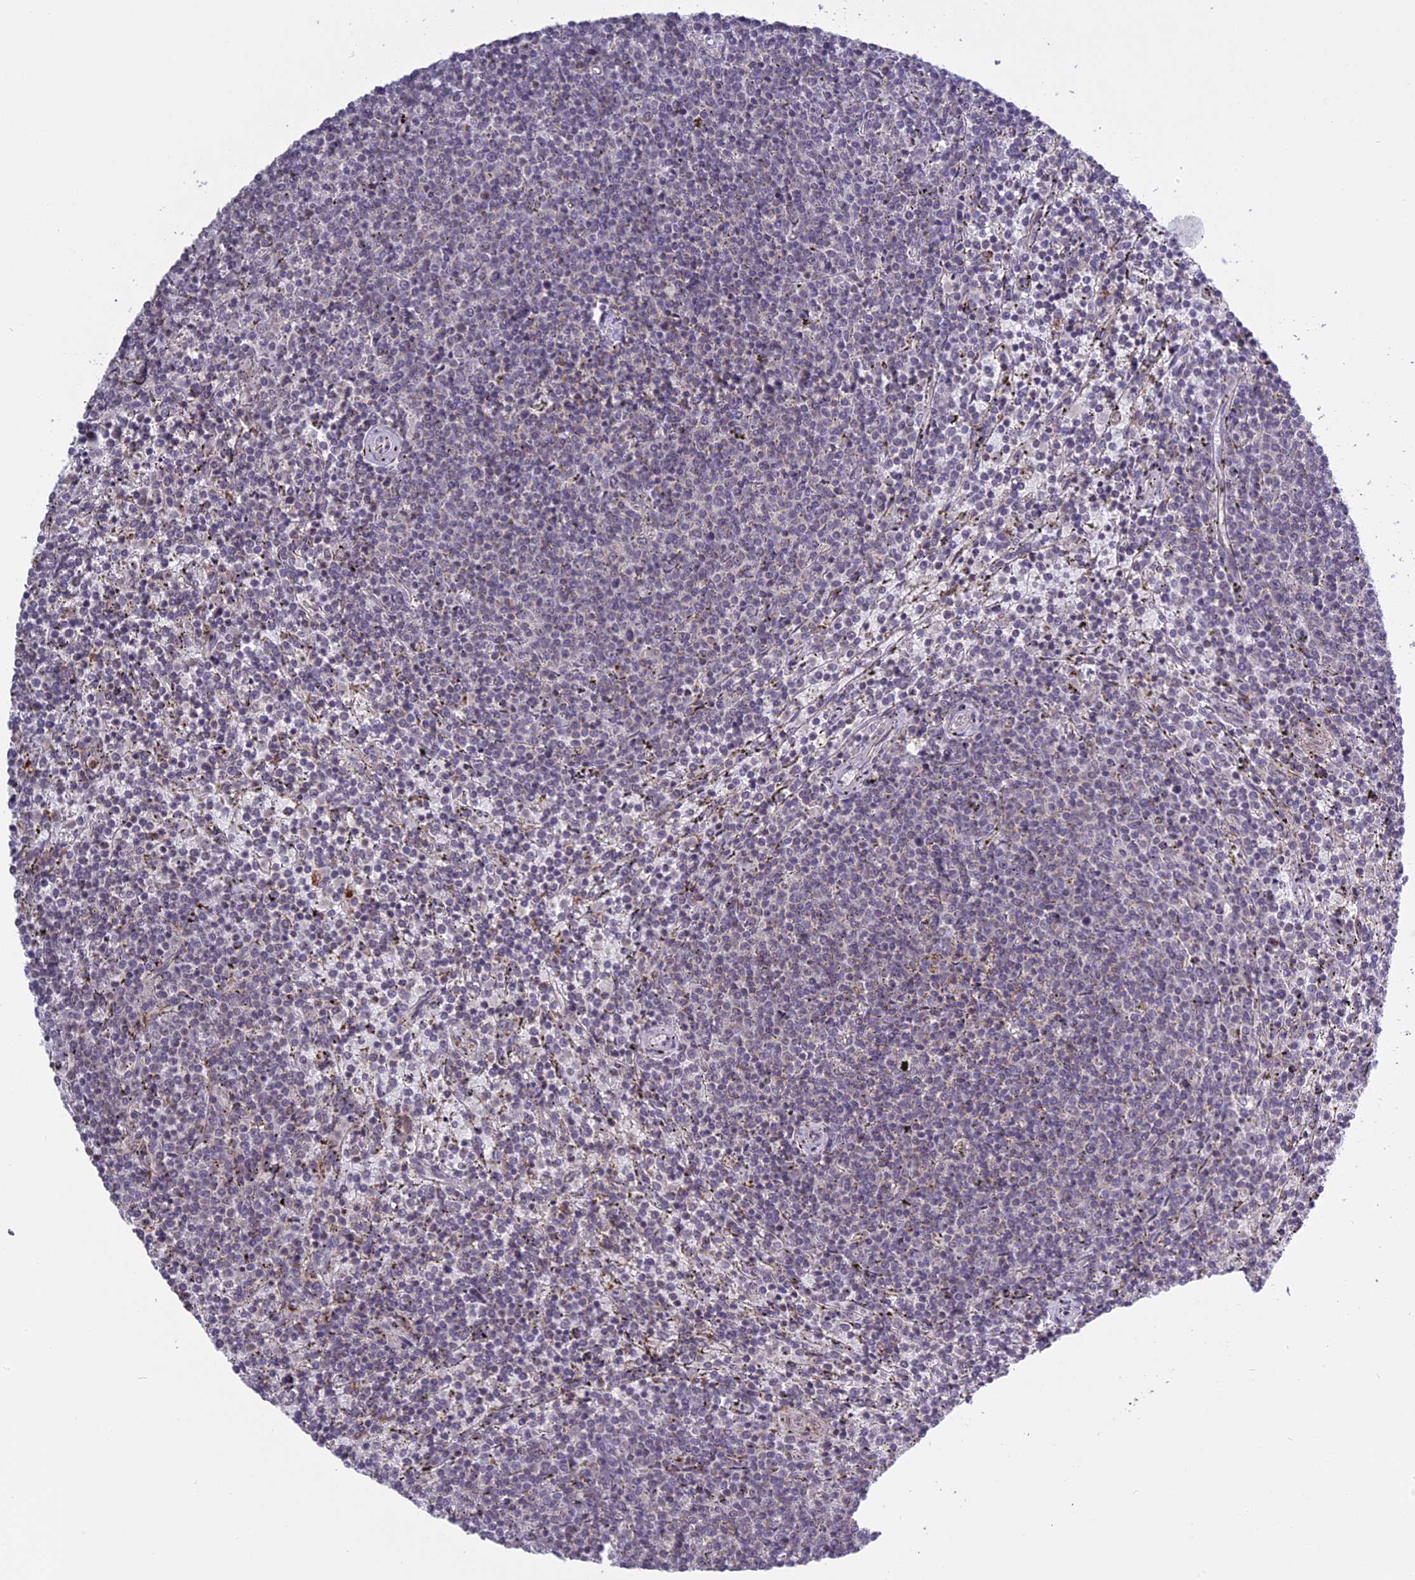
{"staining": {"intensity": "negative", "quantity": "none", "location": "none"}, "tissue": "lymphoma", "cell_type": "Tumor cells", "image_type": "cancer", "snomed": [{"axis": "morphology", "description": "Malignant lymphoma, non-Hodgkin's type, Low grade"}, {"axis": "topography", "description": "Spleen"}], "caption": "Immunohistochemistry (IHC) histopathology image of neoplastic tissue: malignant lymphoma, non-Hodgkin's type (low-grade) stained with DAB exhibits no significant protein expression in tumor cells.", "gene": "ERG28", "patient": {"sex": "female", "age": 50}}